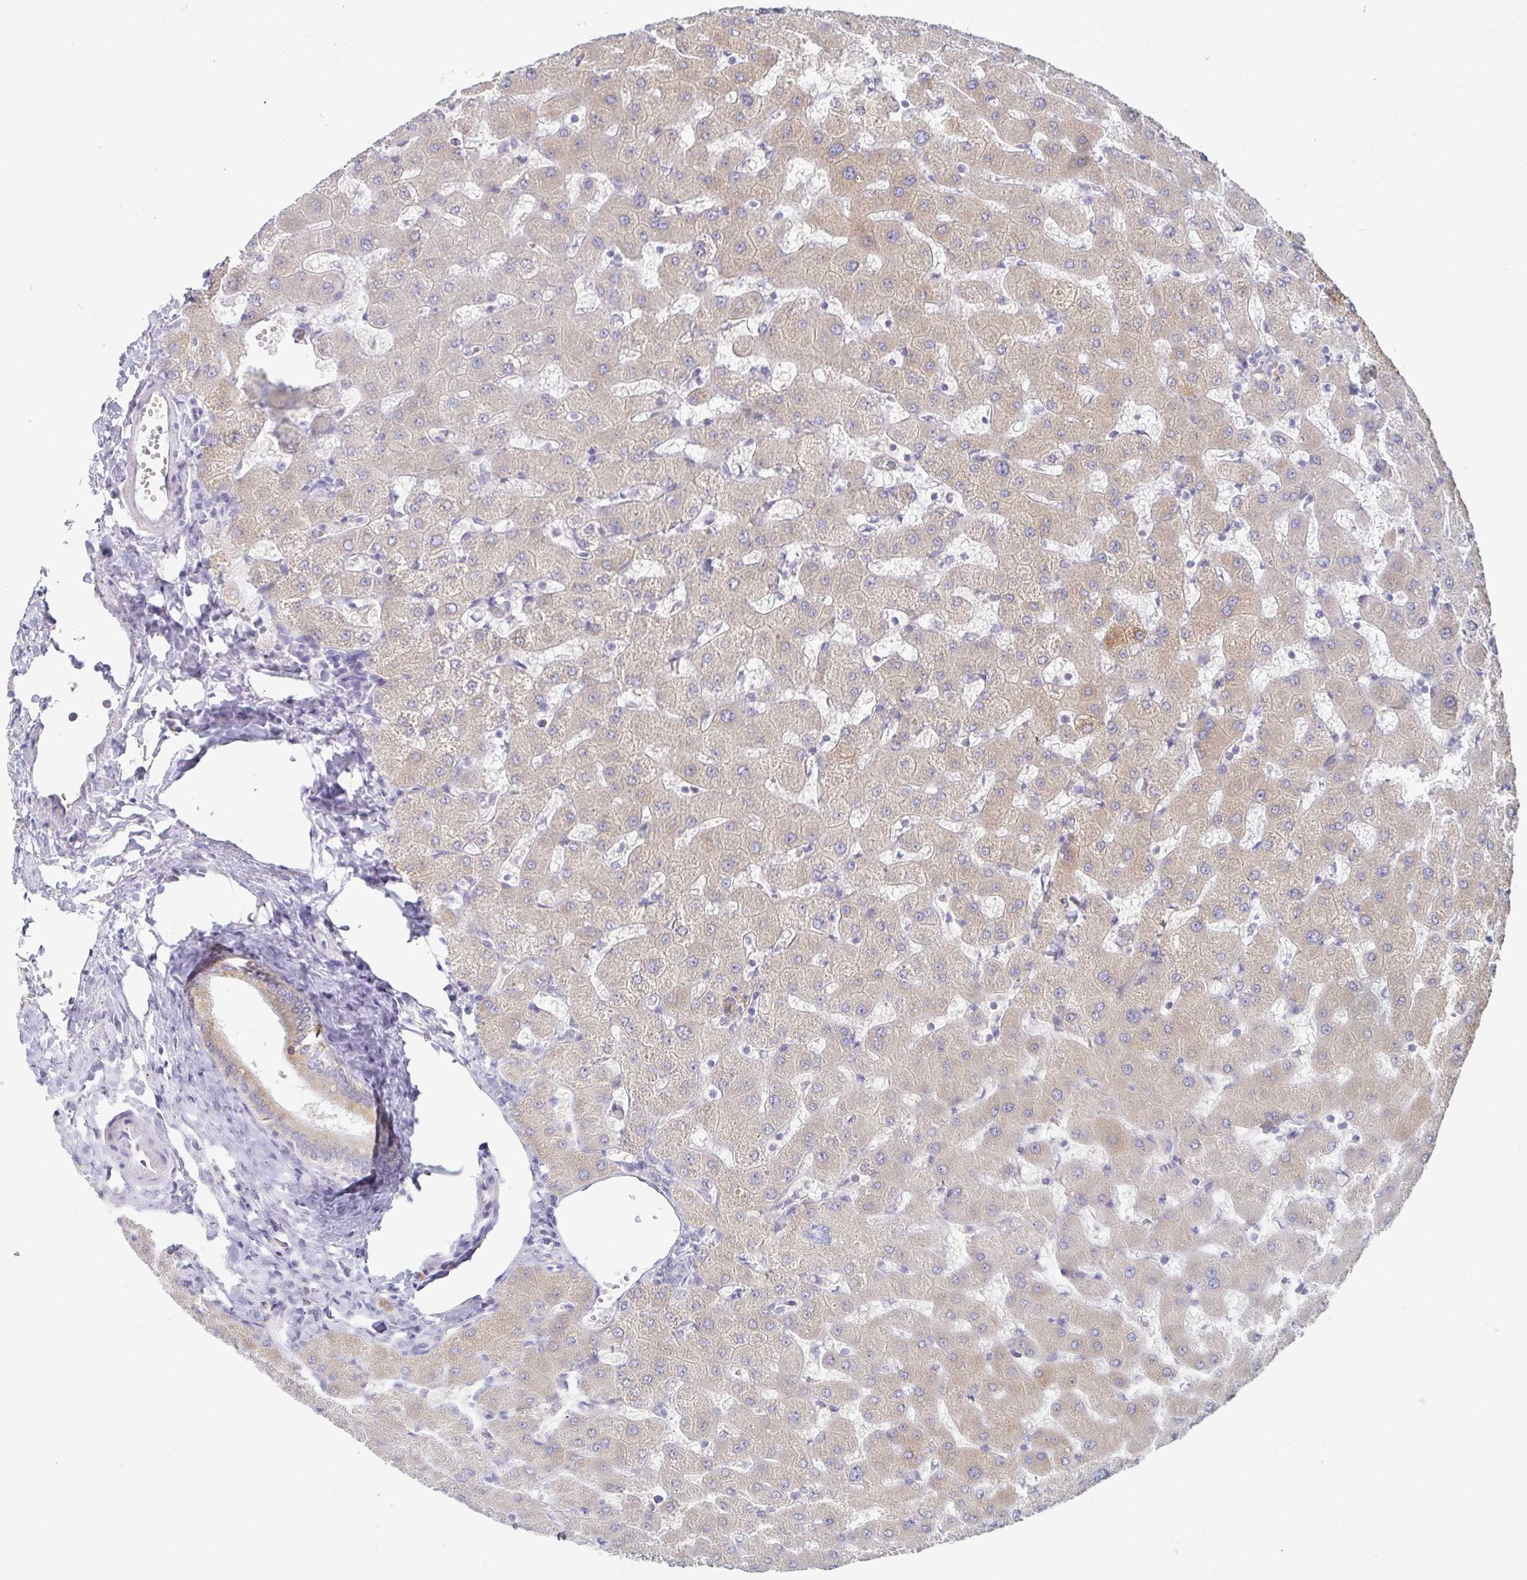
{"staining": {"intensity": "weak", "quantity": ">75%", "location": "cytoplasmic/membranous"}, "tissue": "liver", "cell_type": "Cholangiocytes", "image_type": "normal", "snomed": [{"axis": "morphology", "description": "Normal tissue, NOS"}, {"axis": "topography", "description": "Liver"}], "caption": "Protein staining of normal liver demonstrates weak cytoplasmic/membranous expression in about >75% of cholangiocytes.", "gene": "SPPL3", "patient": {"sex": "female", "age": 63}}